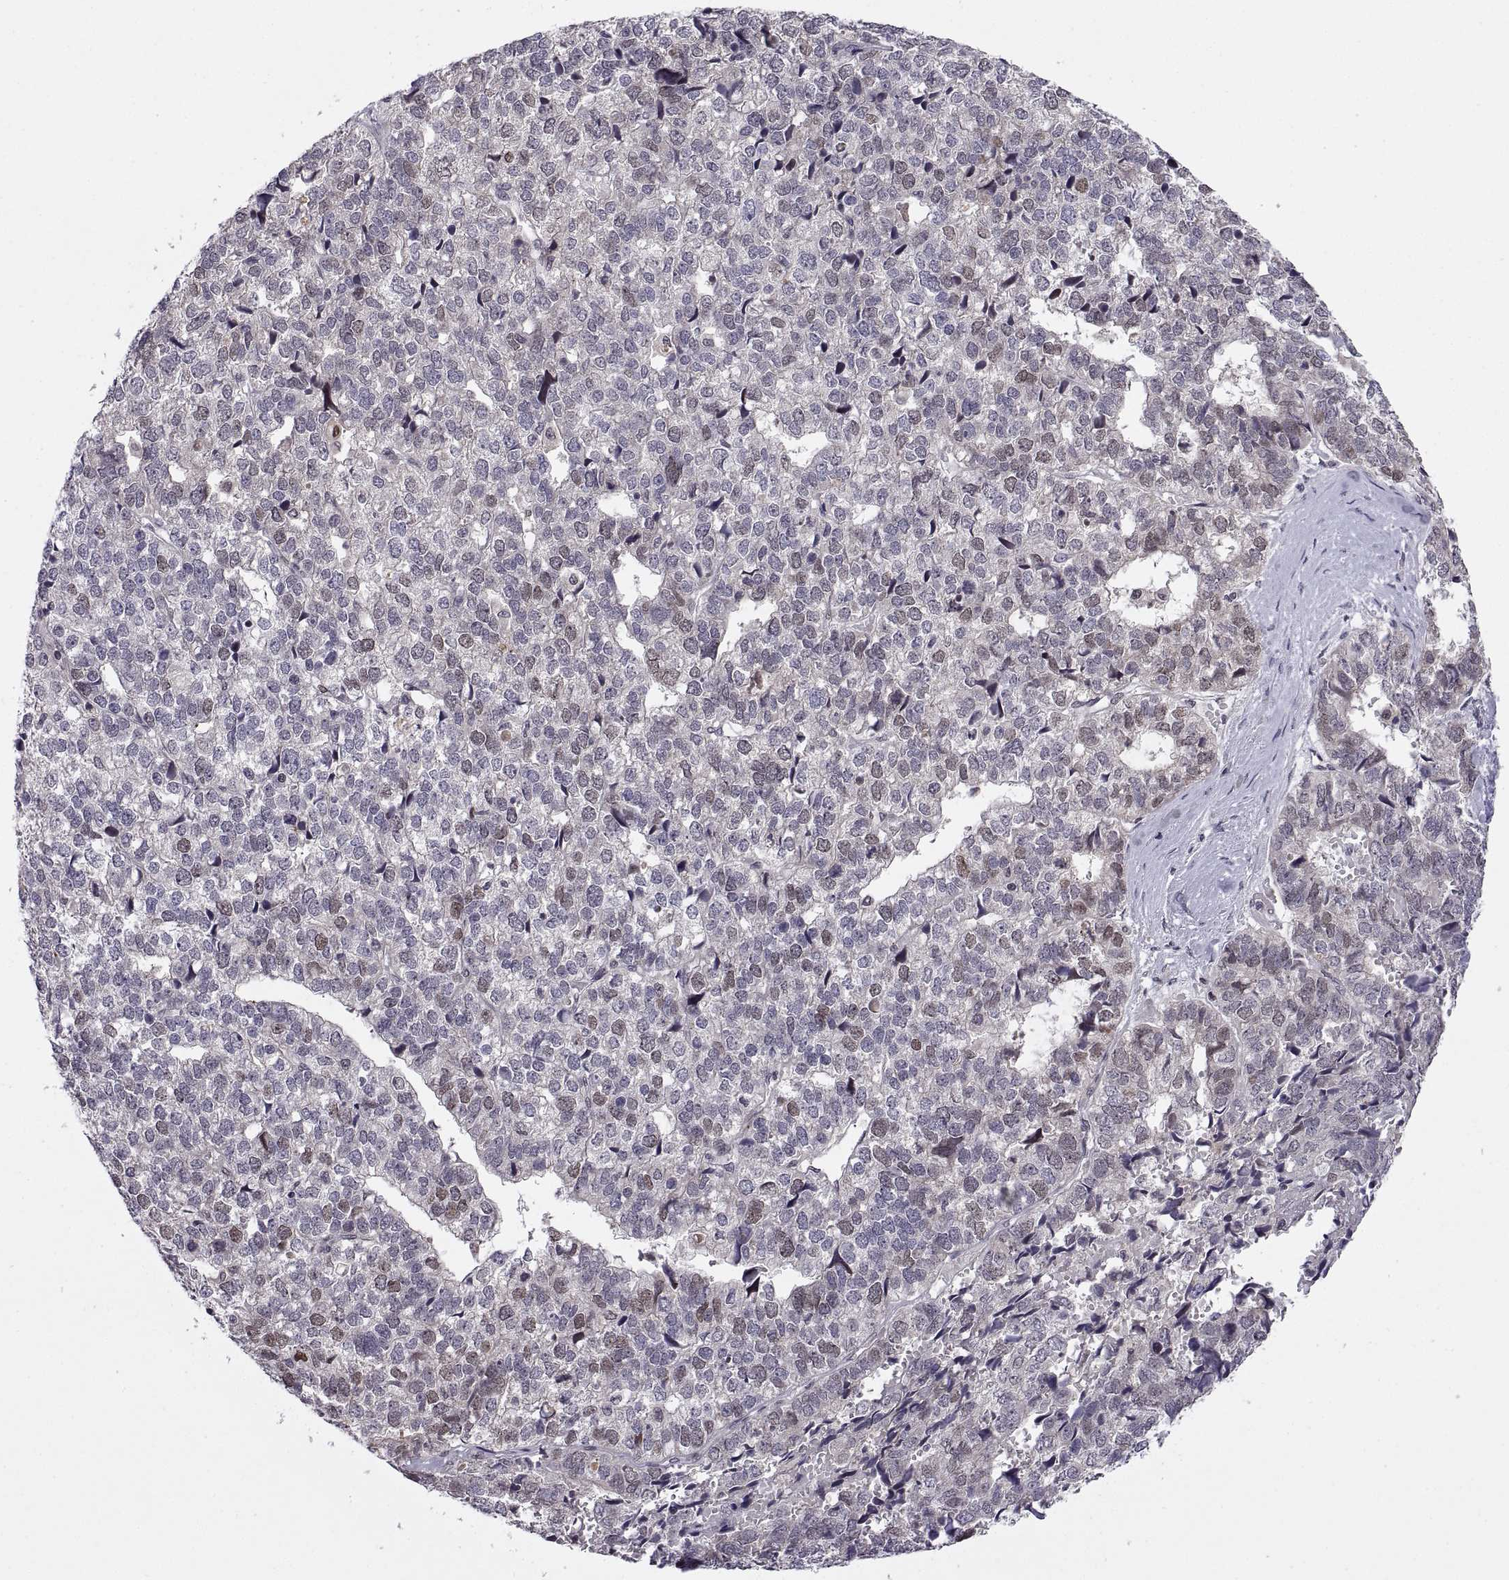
{"staining": {"intensity": "negative", "quantity": "none", "location": "none"}, "tissue": "stomach cancer", "cell_type": "Tumor cells", "image_type": "cancer", "snomed": [{"axis": "morphology", "description": "Adenocarcinoma, NOS"}, {"axis": "topography", "description": "Stomach"}], "caption": "There is no significant expression in tumor cells of stomach cancer. The staining was performed using DAB to visualize the protein expression in brown, while the nuclei were stained in blue with hematoxylin (Magnification: 20x).", "gene": "CHFR", "patient": {"sex": "male", "age": 69}}